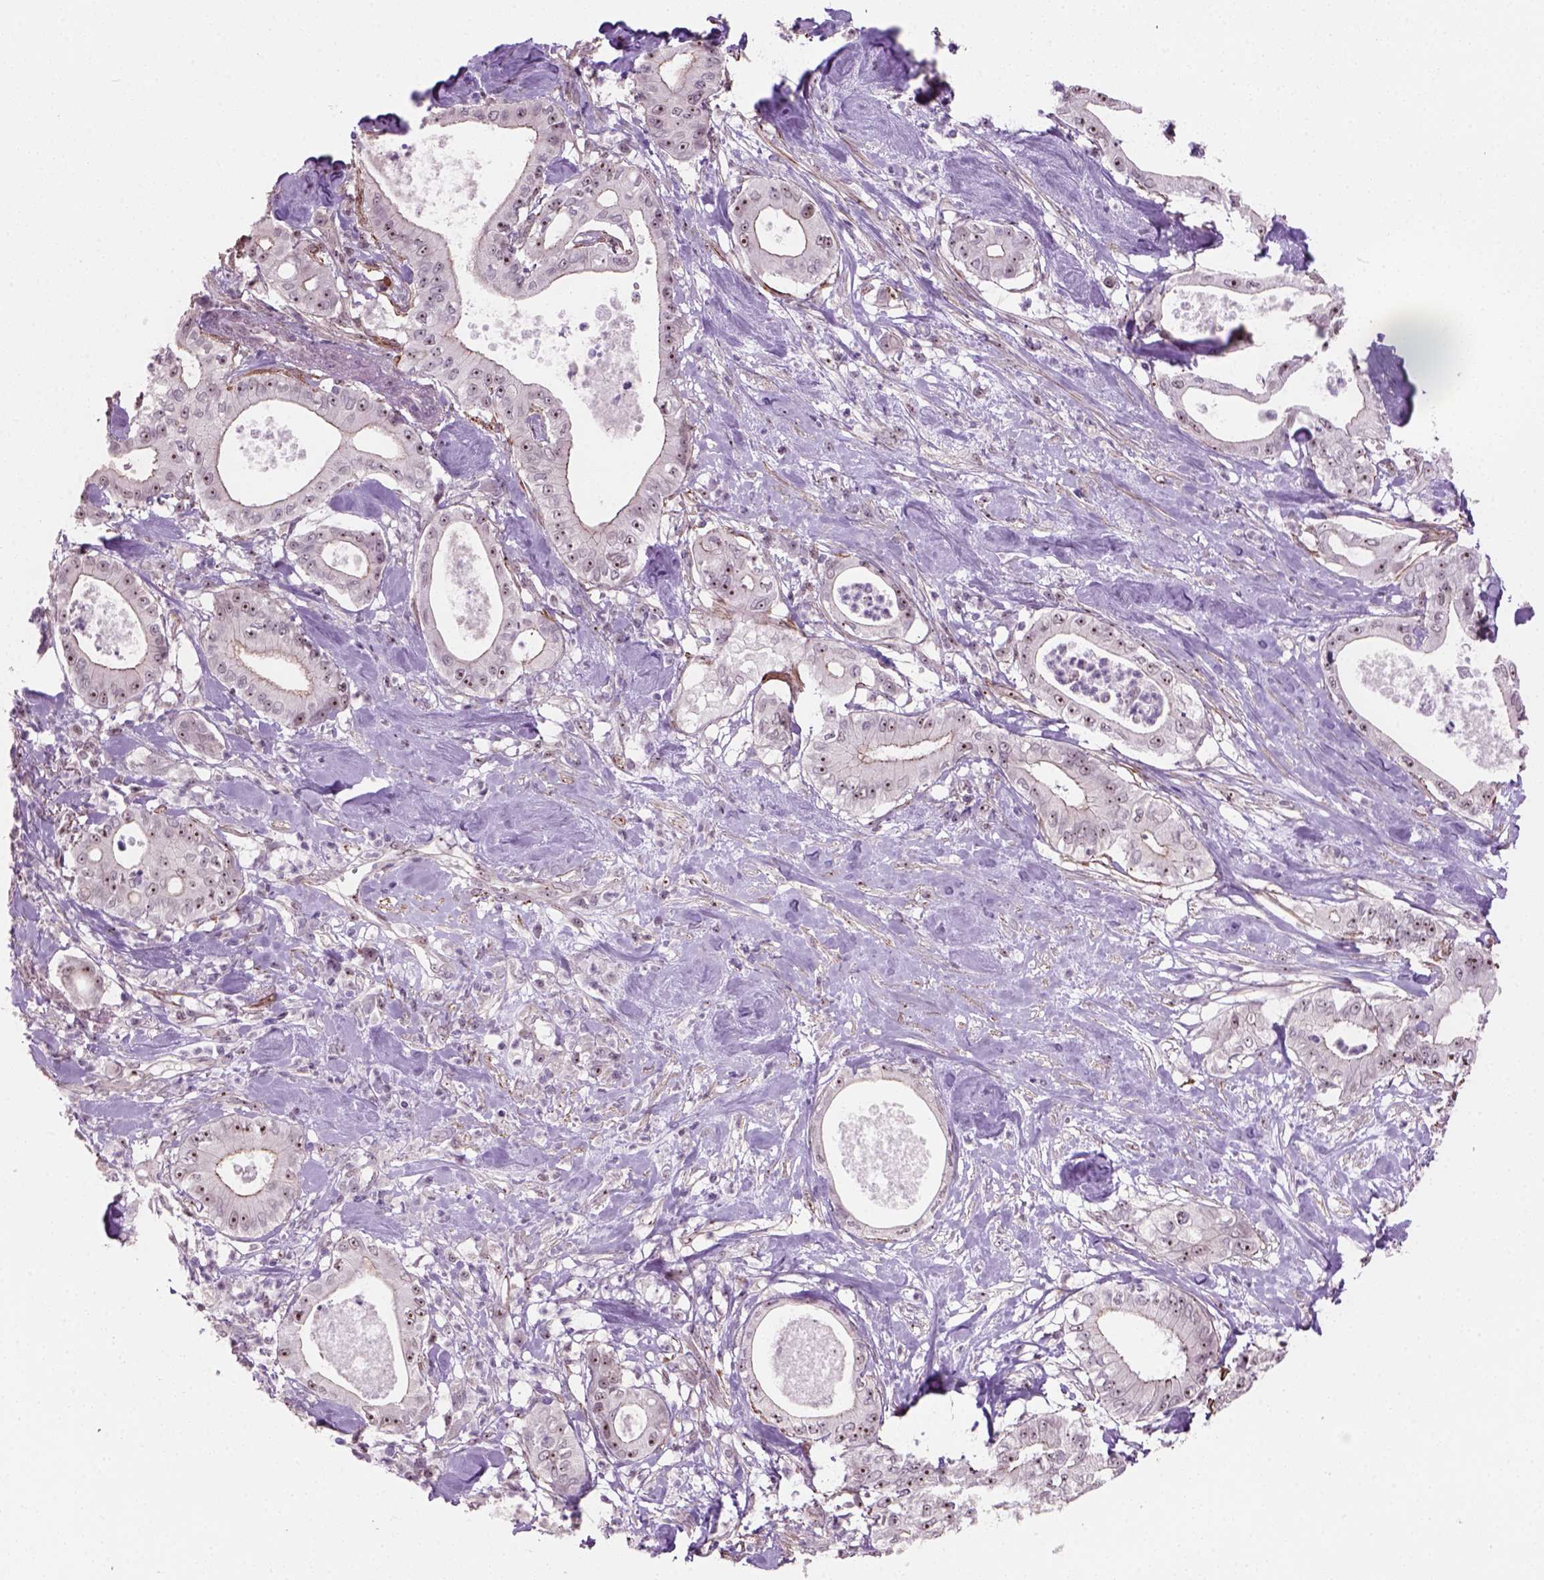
{"staining": {"intensity": "strong", "quantity": ">75%", "location": "nuclear"}, "tissue": "pancreatic cancer", "cell_type": "Tumor cells", "image_type": "cancer", "snomed": [{"axis": "morphology", "description": "Adenocarcinoma, NOS"}, {"axis": "topography", "description": "Pancreas"}], "caption": "Protein expression by immunohistochemistry (IHC) exhibits strong nuclear staining in about >75% of tumor cells in adenocarcinoma (pancreatic). (DAB IHC with brightfield microscopy, high magnification).", "gene": "RRS1", "patient": {"sex": "male", "age": 71}}